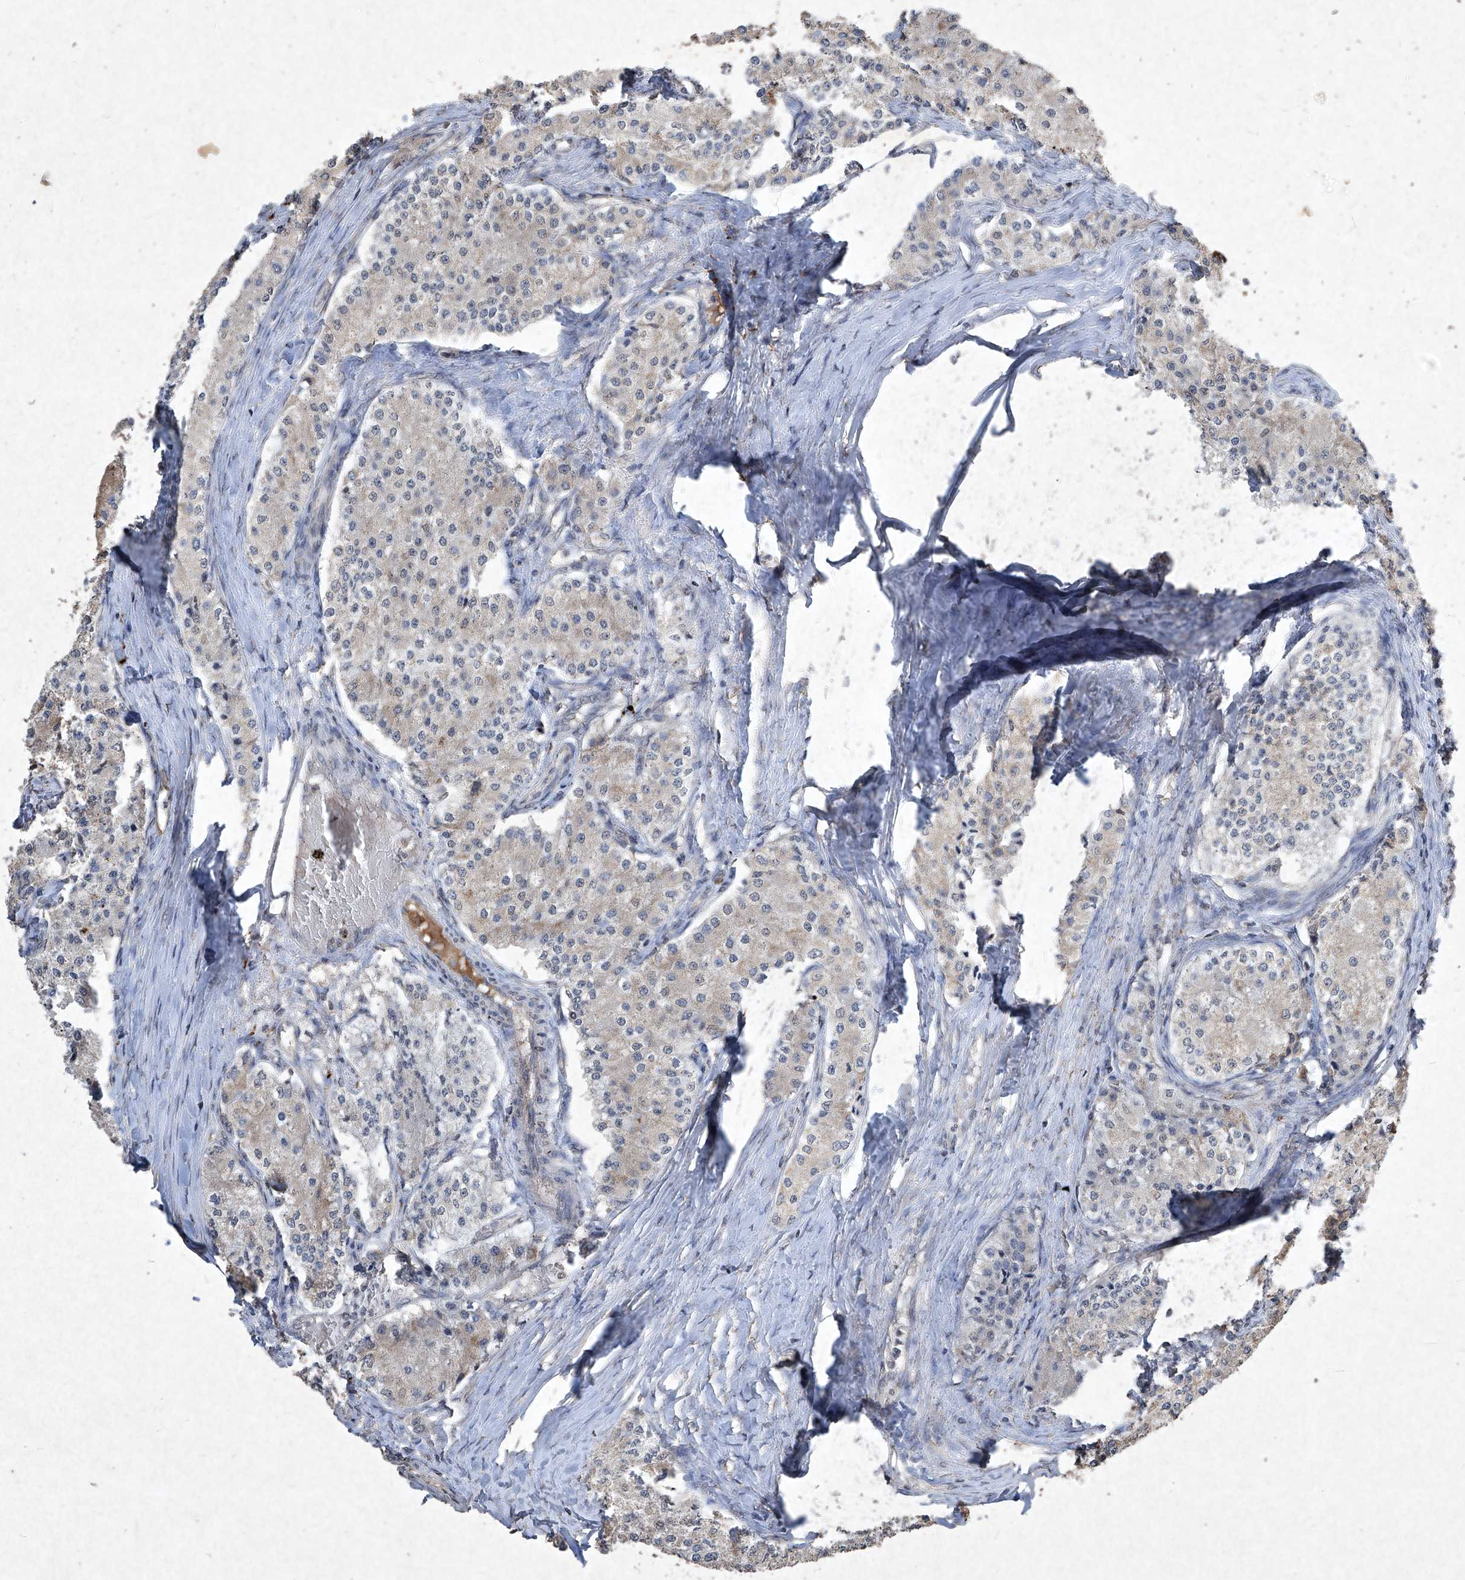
{"staining": {"intensity": "moderate", "quantity": "25%-75%", "location": "cytoplasmic/membranous"}, "tissue": "carcinoid", "cell_type": "Tumor cells", "image_type": "cancer", "snomed": [{"axis": "morphology", "description": "Carcinoid, malignant, NOS"}, {"axis": "topography", "description": "Colon"}], "caption": "This photomicrograph demonstrates carcinoid stained with IHC to label a protein in brown. The cytoplasmic/membranous of tumor cells show moderate positivity for the protein. Nuclei are counter-stained blue.", "gene": "MED16", "patient": {"sex": "female", "age": 52}}